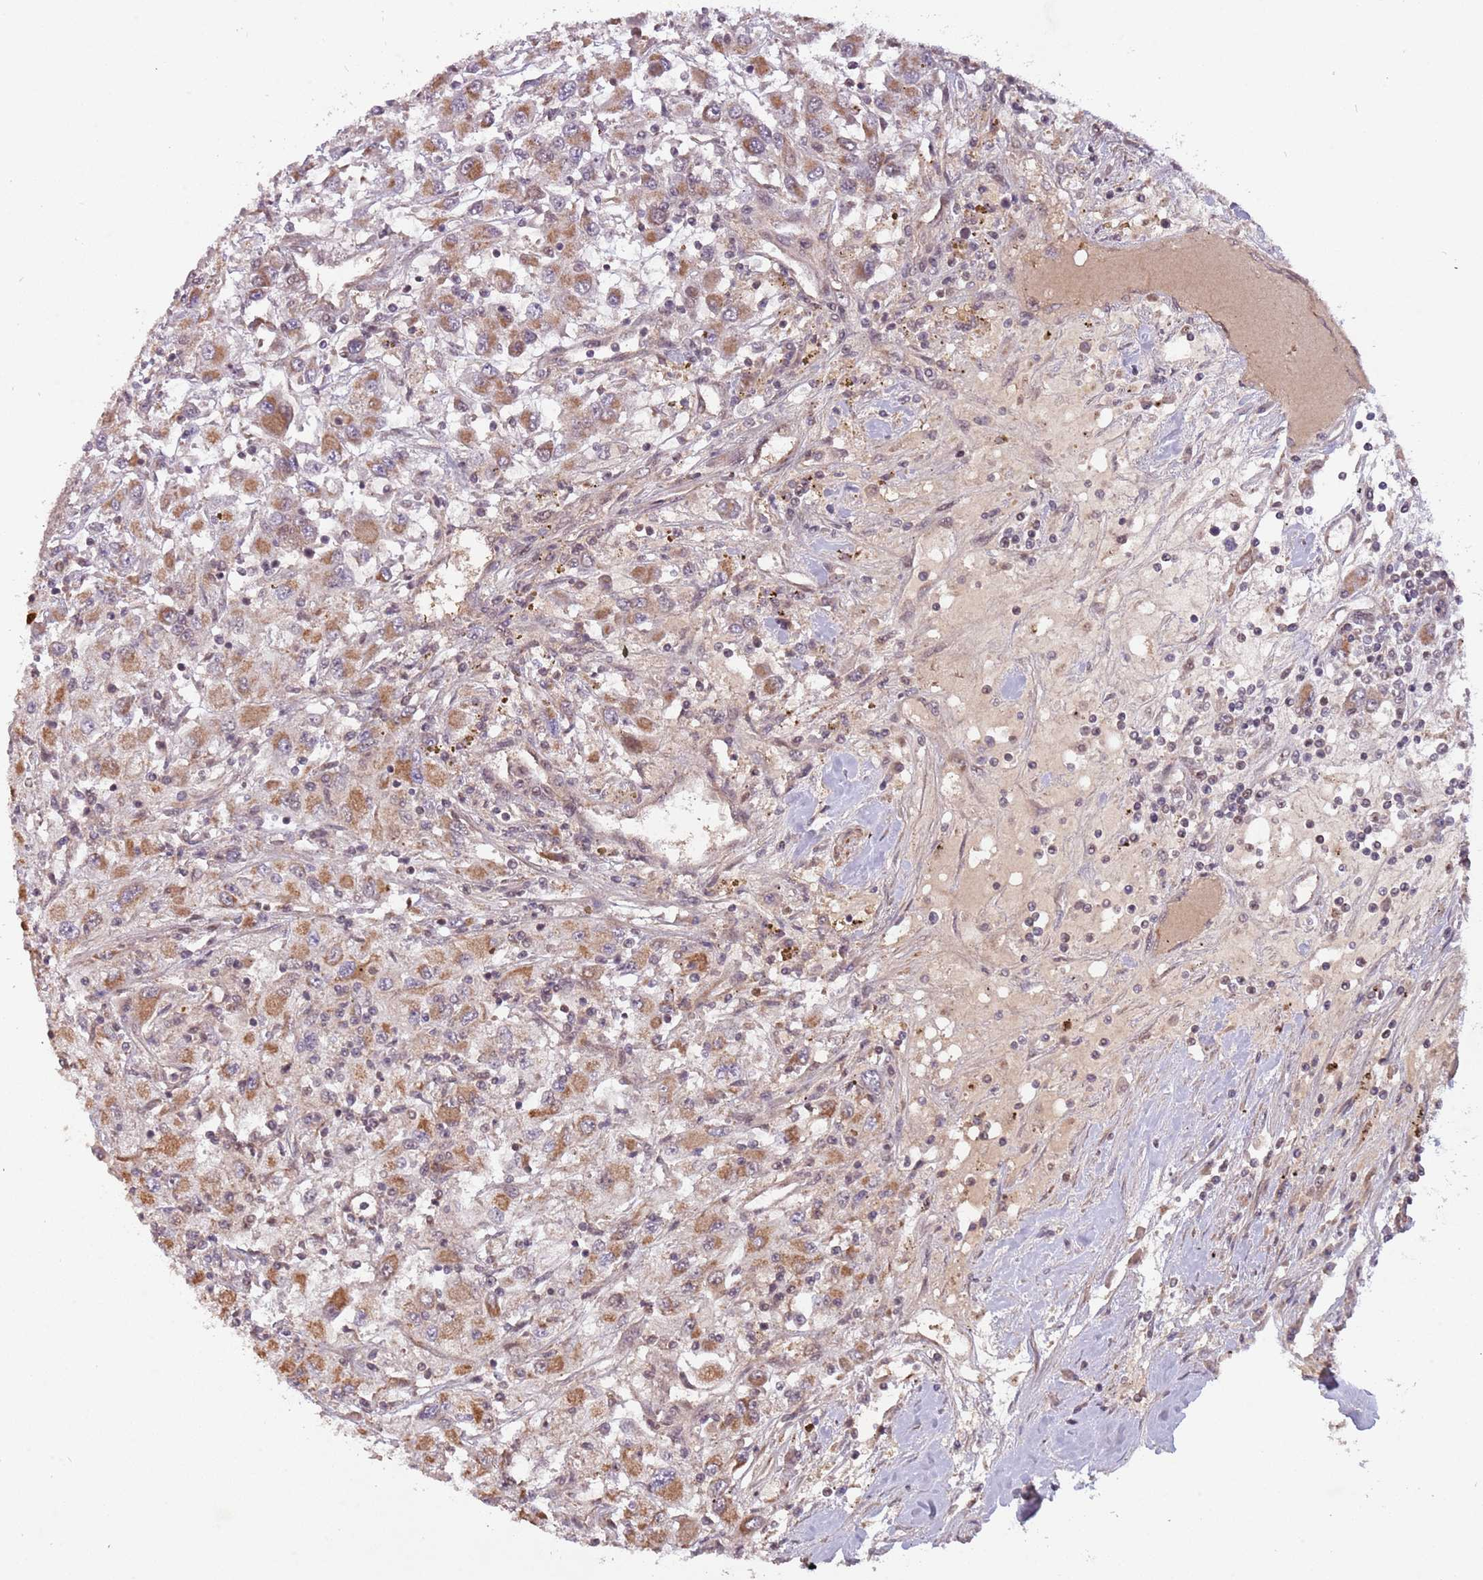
{"staining": {"intensity": "moderate", "quantity": ">75%", "location": "cytoplasmic/membranous"}, "tissue": "renal cancer", "cell_type": "Tumor cells", "image_type": "cancer", "snomed": [{"axis": "morphology", "description": "Adenocarcinoma, NOS"}, {"axis": "topography", "description": "Kidney"}], "caption": "A brown stain highlights moderate cytoplasmic/membranous positivity of a protein in human adenocarcinoma (renal) tumor cells. Immunohistochemistry stains the protein in brown and the nuclei are stained blue.", "gene": "SUDS3", "patient": {"sex": "female", "age": 67}}